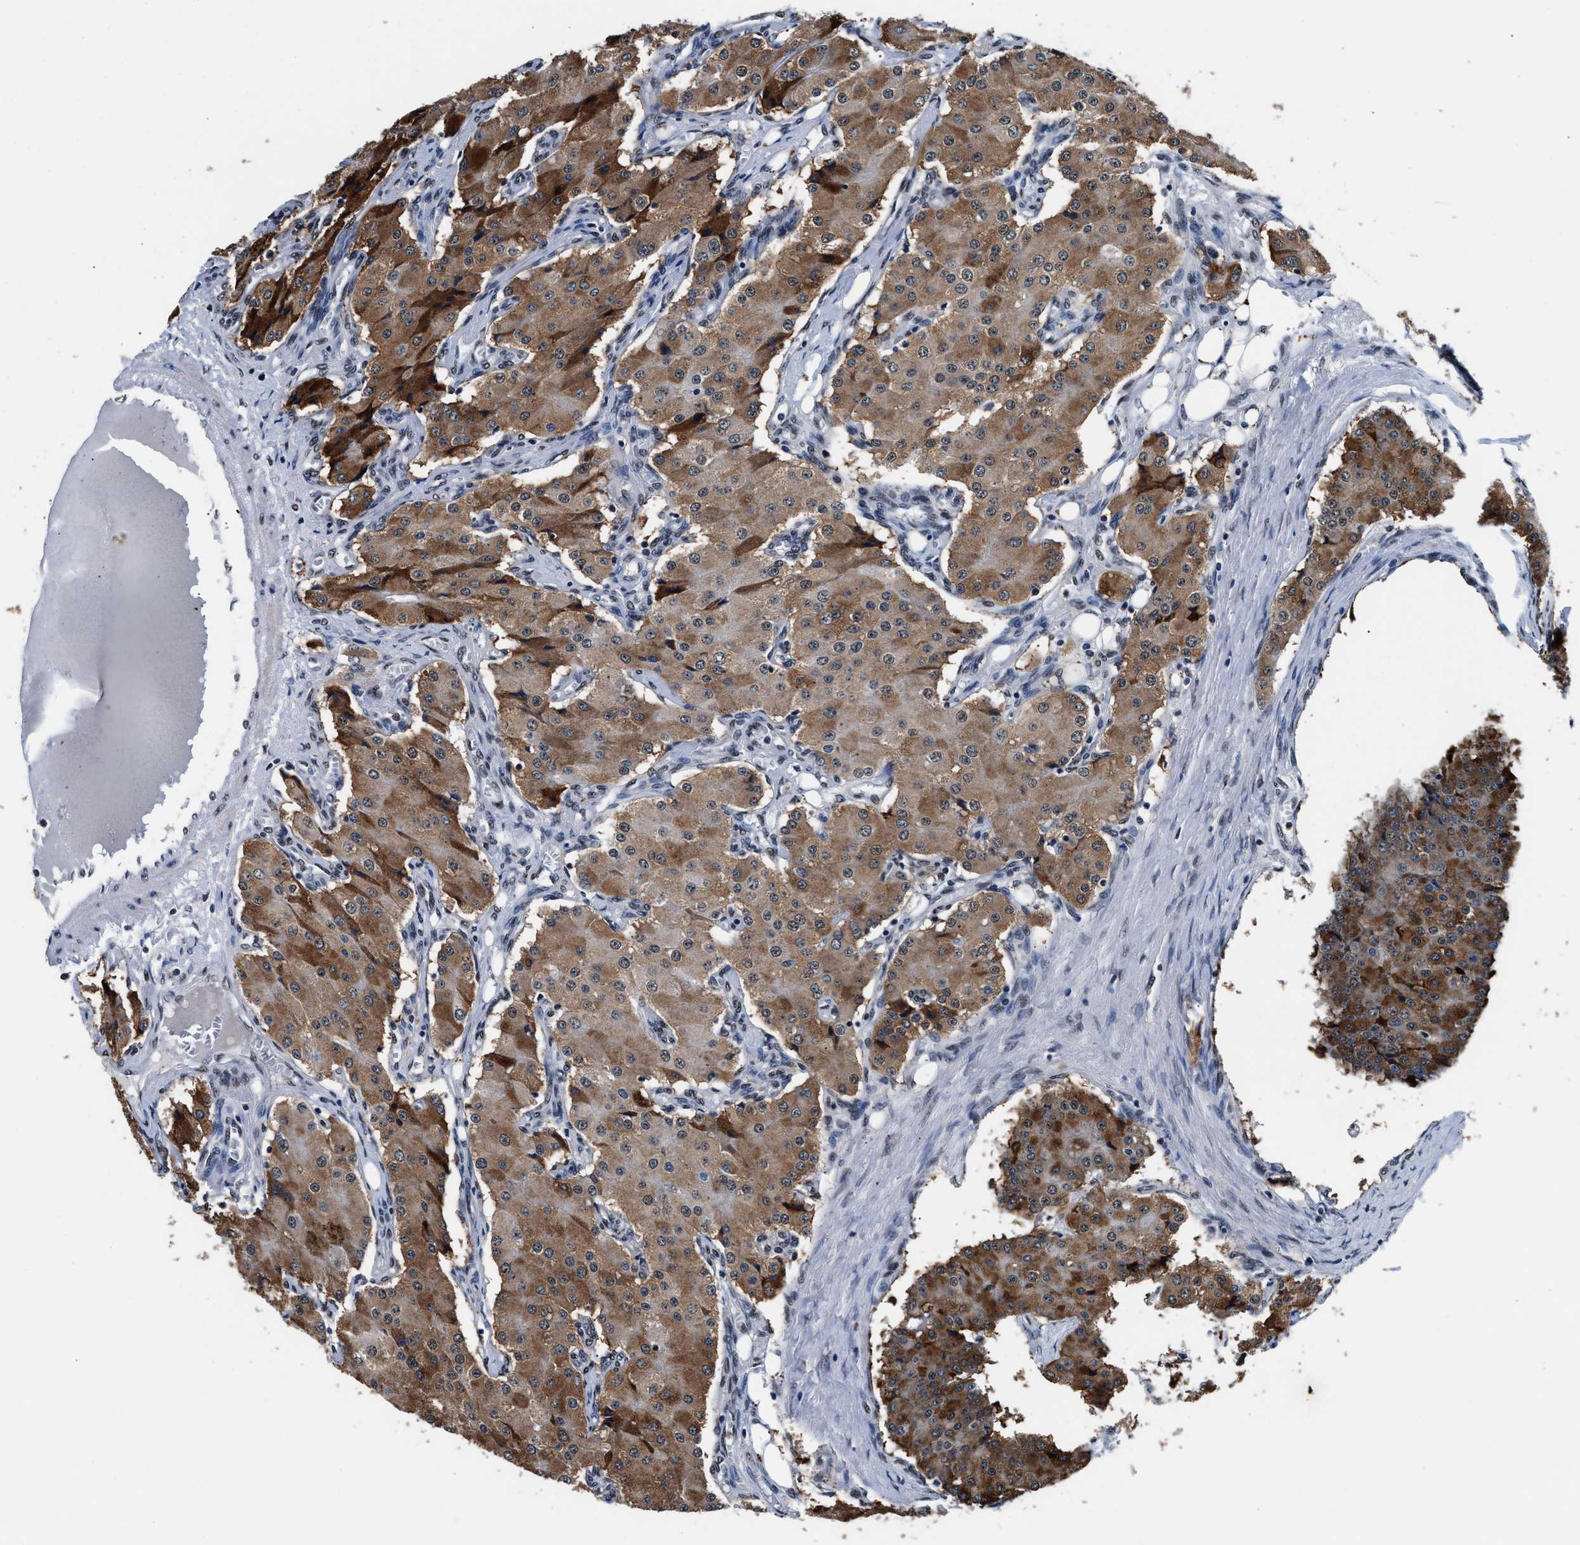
{"staining": {"intensity": "moderate", "quantity": ">75%", "location": "cytoplasmic/membranous"}, "tissue": "carcinoid", "cell_type": "Tumor cells", "image_type": "cancer", "snomed": [{"axis": "morphology", "description": "Carcinoid, malignant, NOS"}, {"axis": "topography", "description": "Colon"}], "caption": "DAB immunohistochemical staining of human malignant carcinoid exhibits moderate cytoplasmic/membranous protein staining in about >75% of tumor cells.", "gene": "USP16", "patient": {"sex": "female", "age": 52}}